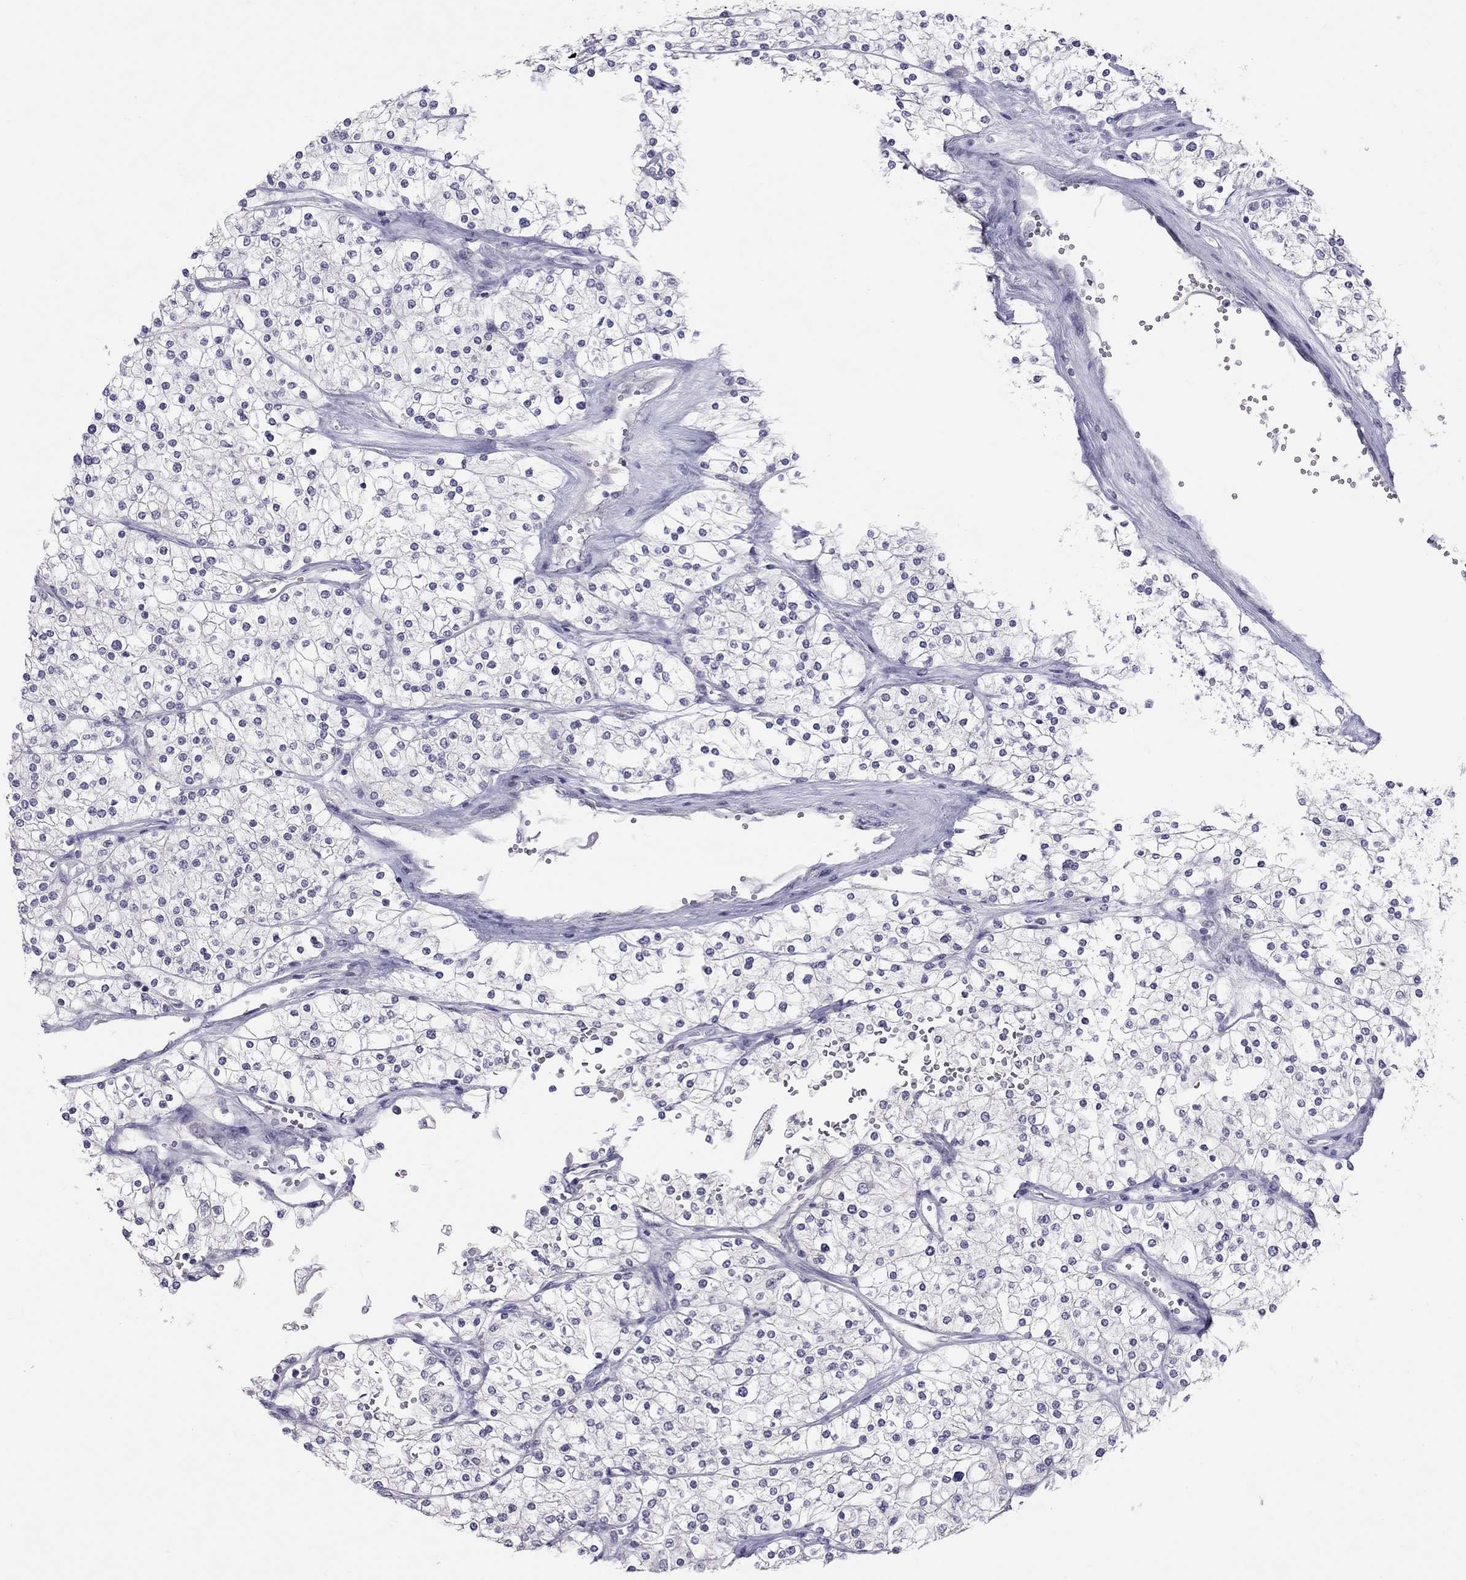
{"staining": {"intensity": "negative", "quantity": "none", "location": "none"}, "tissue": "renal cancer", "cell_type": "Tumor cells", "image_type": "cancer", "snomed": [{"axis": "morphology", "description": "Adenocarcinoma, NOS"}, {"axis": "topography", "description": "Kidney"}], "caption": "A photomicrograph of adenocarcinoma (renal) stained for a protein displays no brown staining in tumor cells. Nuclei are stained in blue.", "gene": "JHY", "patient": {"sex": "male", "age": 80}}